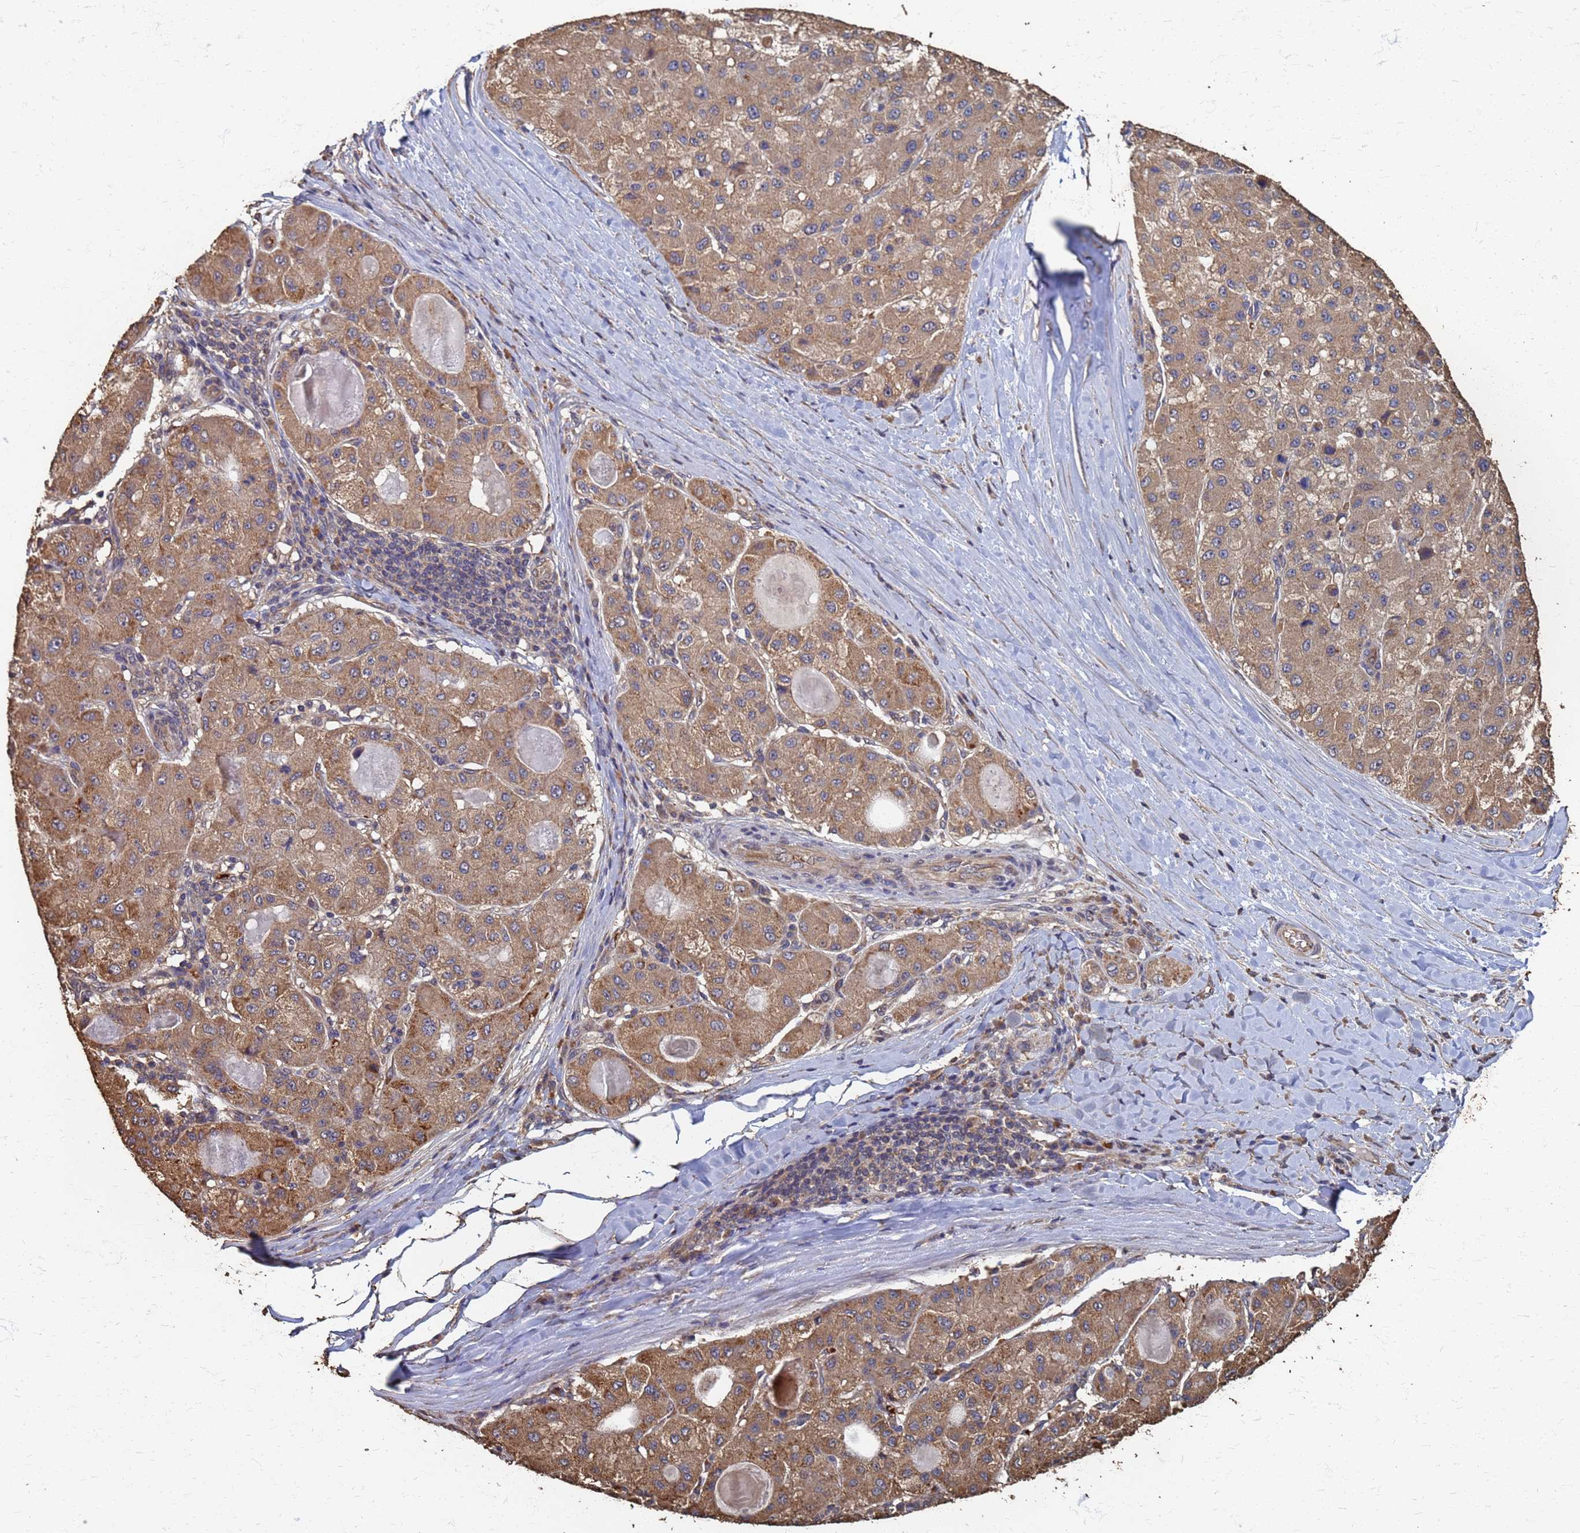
{"staining": {"intensity": "moderate", "quantity": ">75%", "location": "cytoplasmic/membranous"}, "tissue": "liver cancer", "cell_type": "Tumor cells", "image_type": "cancer", "snomed": [{"axis": "morphology", "description": "Carcinoma, Hepatocellular, NOS"}, {"axis": "topography", "description": "Liver"}], "caption": "Human hepatocellular carcinoma (liver) stained with a protein marker exhibits moderate staining in tumor cells.", "gene": "DPH5", "patient": {"sex": "male", "age": 80}}